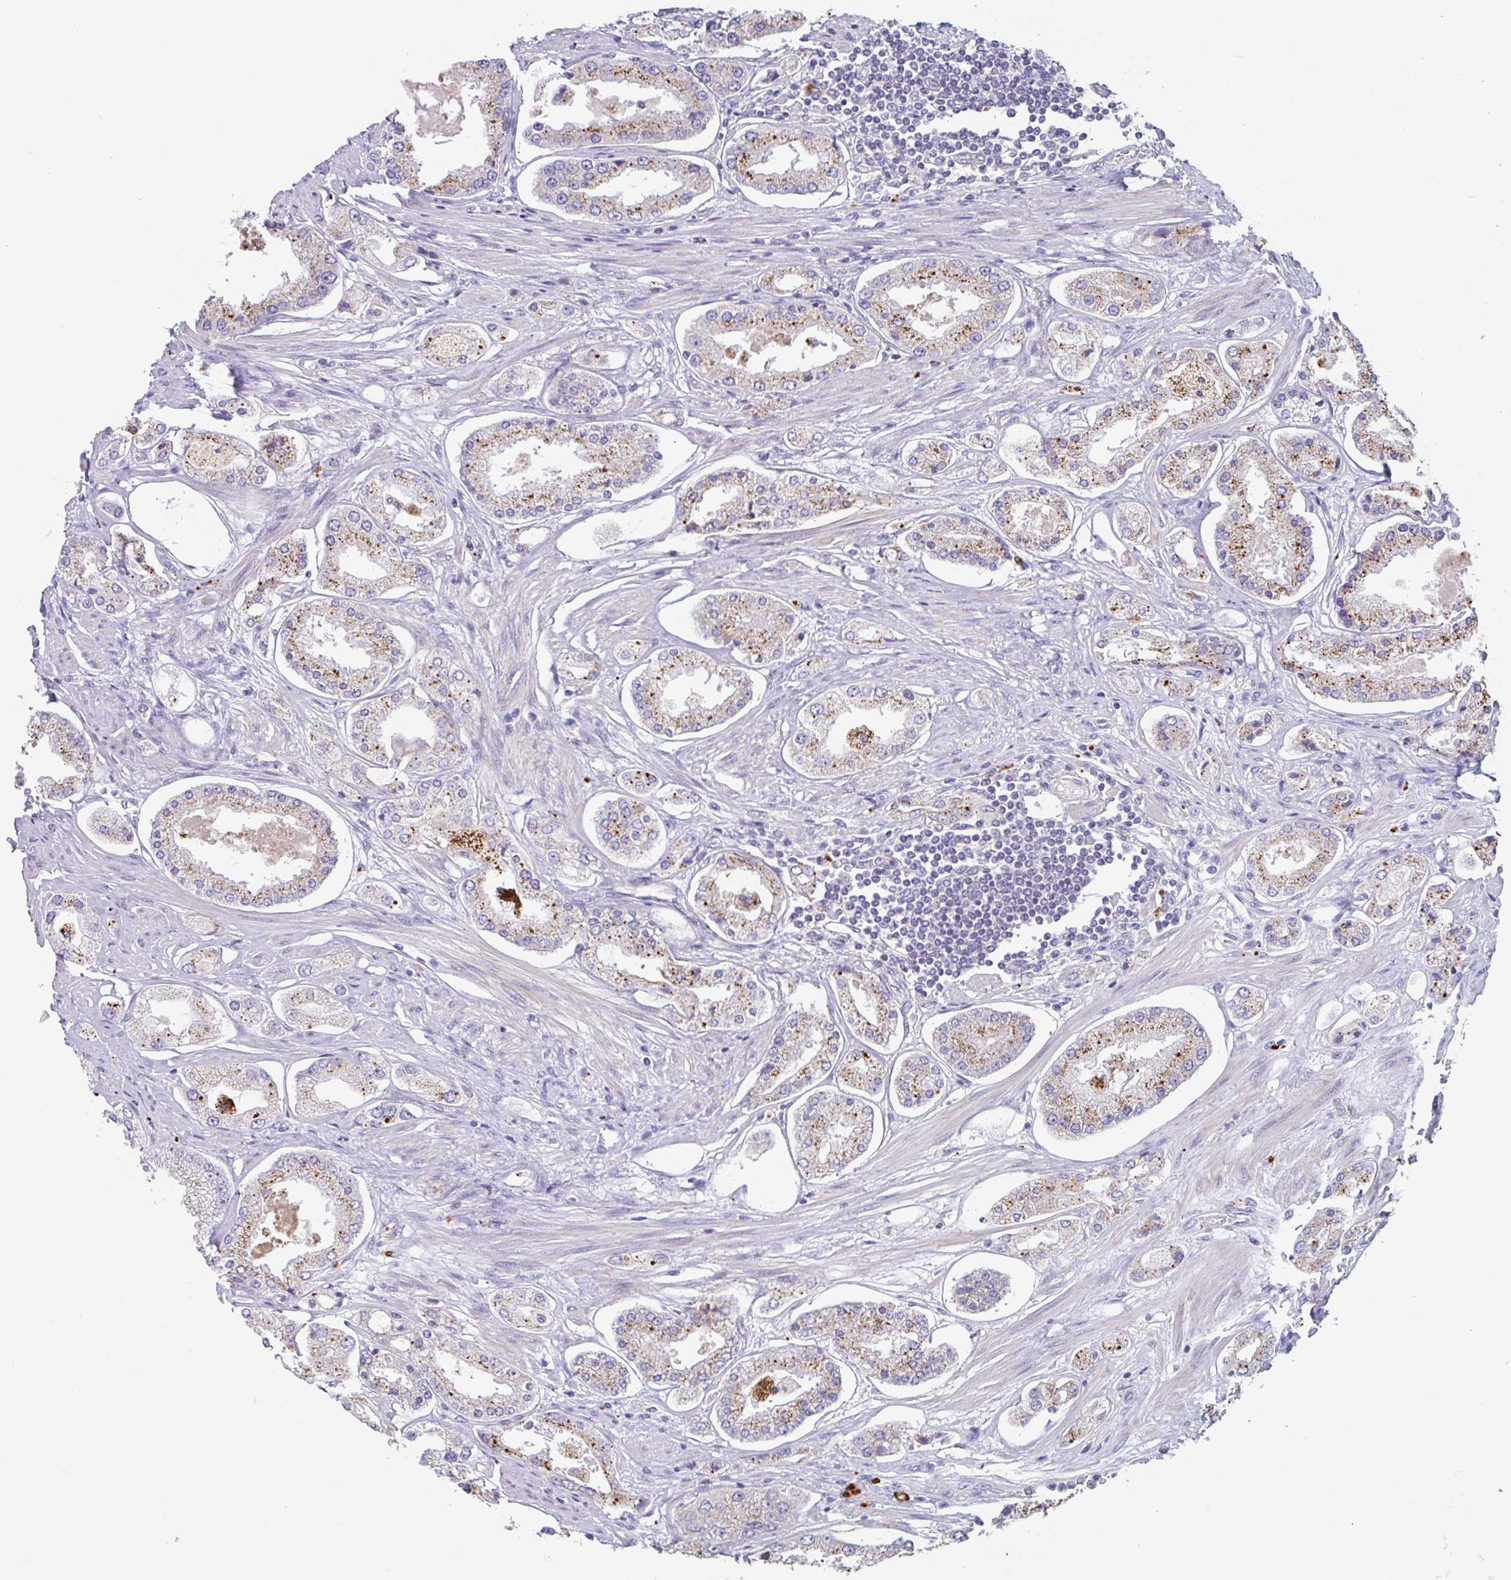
{"staining": {"intensity": "moderate", "quantity": ">75%", "location": "cytoplasmic/membranous"}, "tissue": "prostate cancer", "cell_type": "Tumor cells", "image_type": "cancer", "snomed": [{"axis": "morphology", "description": "Adenocarcinoma, High grade"}, {"axis": "topography", "description": "Prostate"}], "caption": "Tumor cells show medium levels of moderate cytoplasmic/membranous expression in approximately >75% of cells in human prostate cancer (adenocarcinoma (high-grade)).", "gene": "LENG9", "patient": {"sex": "male", "age": 69}}